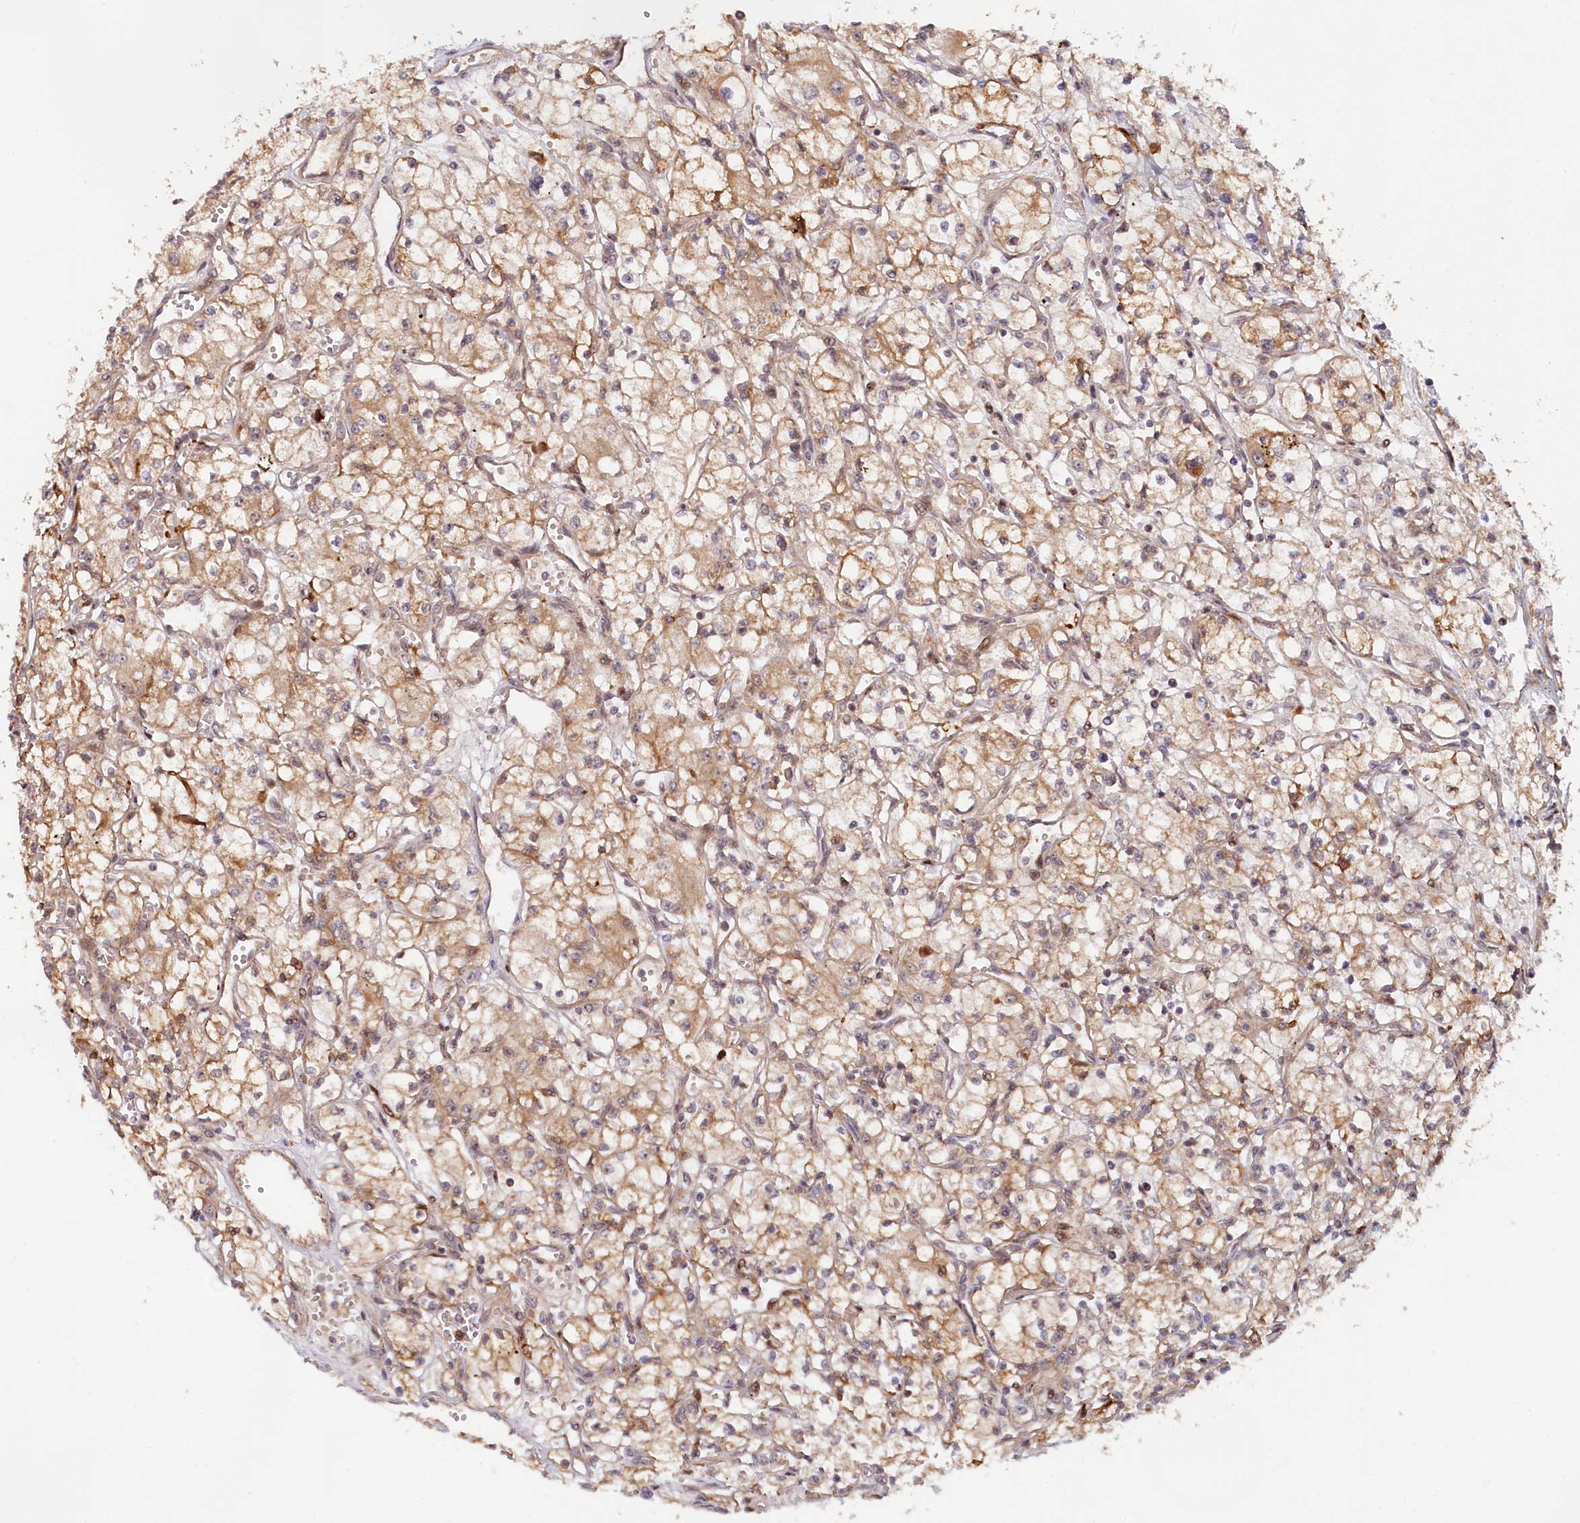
{"staining": {"intensity": "moderate", "quantity": ">75%", "location": "cytoplasmic/membranous"}, "tissue": "renal cancer", "cell_type": "Tumor cells", "image_type": "cancer", "snomed": [{"axis": "morphology", "description": "Adenocarcinoma, NOS"}, {"axis": "topography", "description": "Kidney"}], "caption": "This photomicrograph demonstrates adenocarcinoma (renal) stained with immunohistochemistry (IHC) to label a protein in brown. The cytoplasmic/membranous of tumor cells show moderate positivity for the protein. Nuclei are counter-stained blue.", "gene": "NEDD1", "patient": {"sex": "male", "age": 59}}